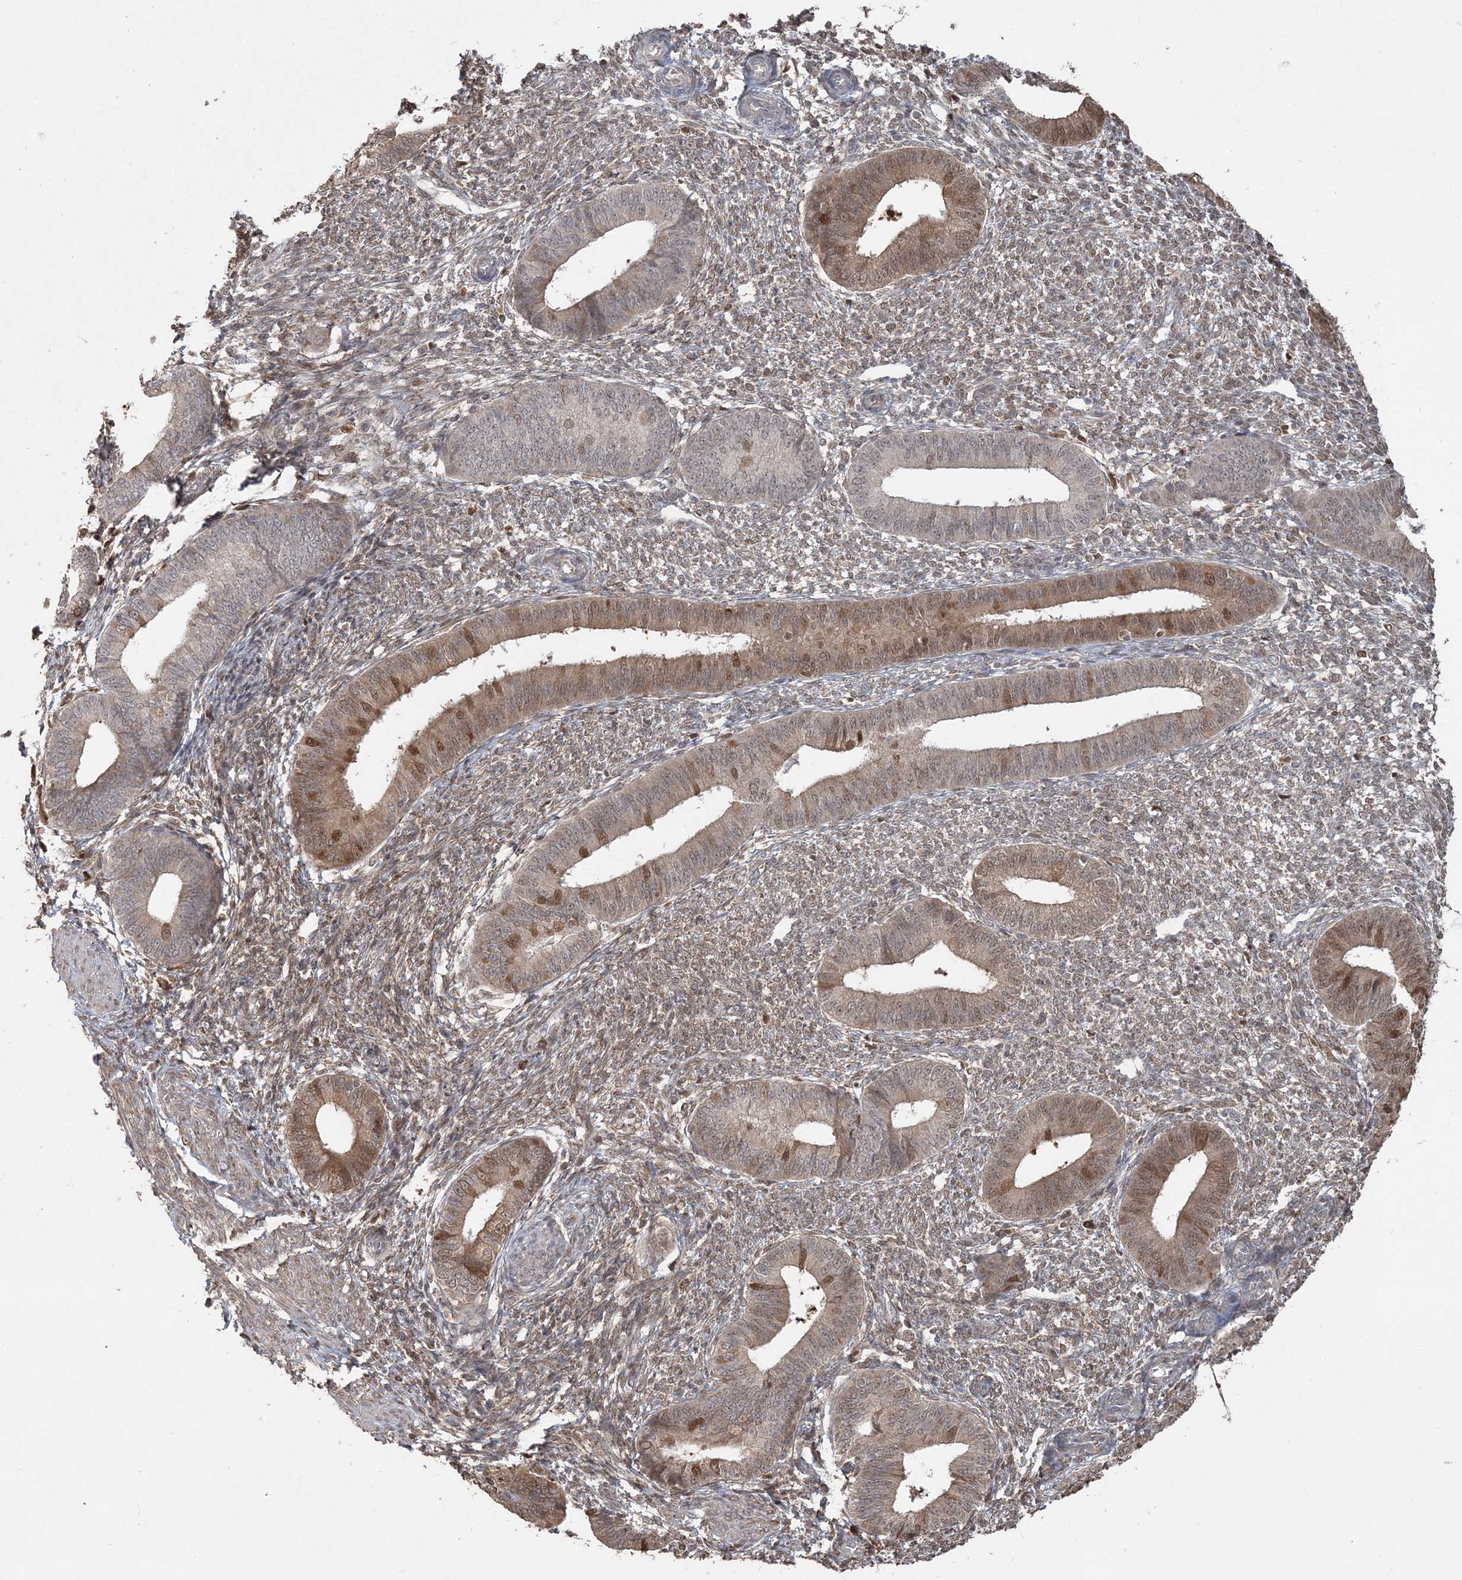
{"staining": {"intensity": "weak", "quantity": "25%-75%", "location": "cytoplasmic/membranous,nuclear"}, "tissue": "endometrium", "cell_type": "Cells in endometrial stroma", "image_type": "normal", "snomed": [{"axis": "morphology", "description": "Normal tissue, NOS"}, {"axis": "topography", "description": "Endometrium"}], "caption": "IHC of normal endometrium displays low levels of weak cytoplasmic/membranous,nuclear staining in about 25%-75% of cells in endometrial stroma.", "gene": "SLU7", "patient": {"sex": "female", "age": 46}}